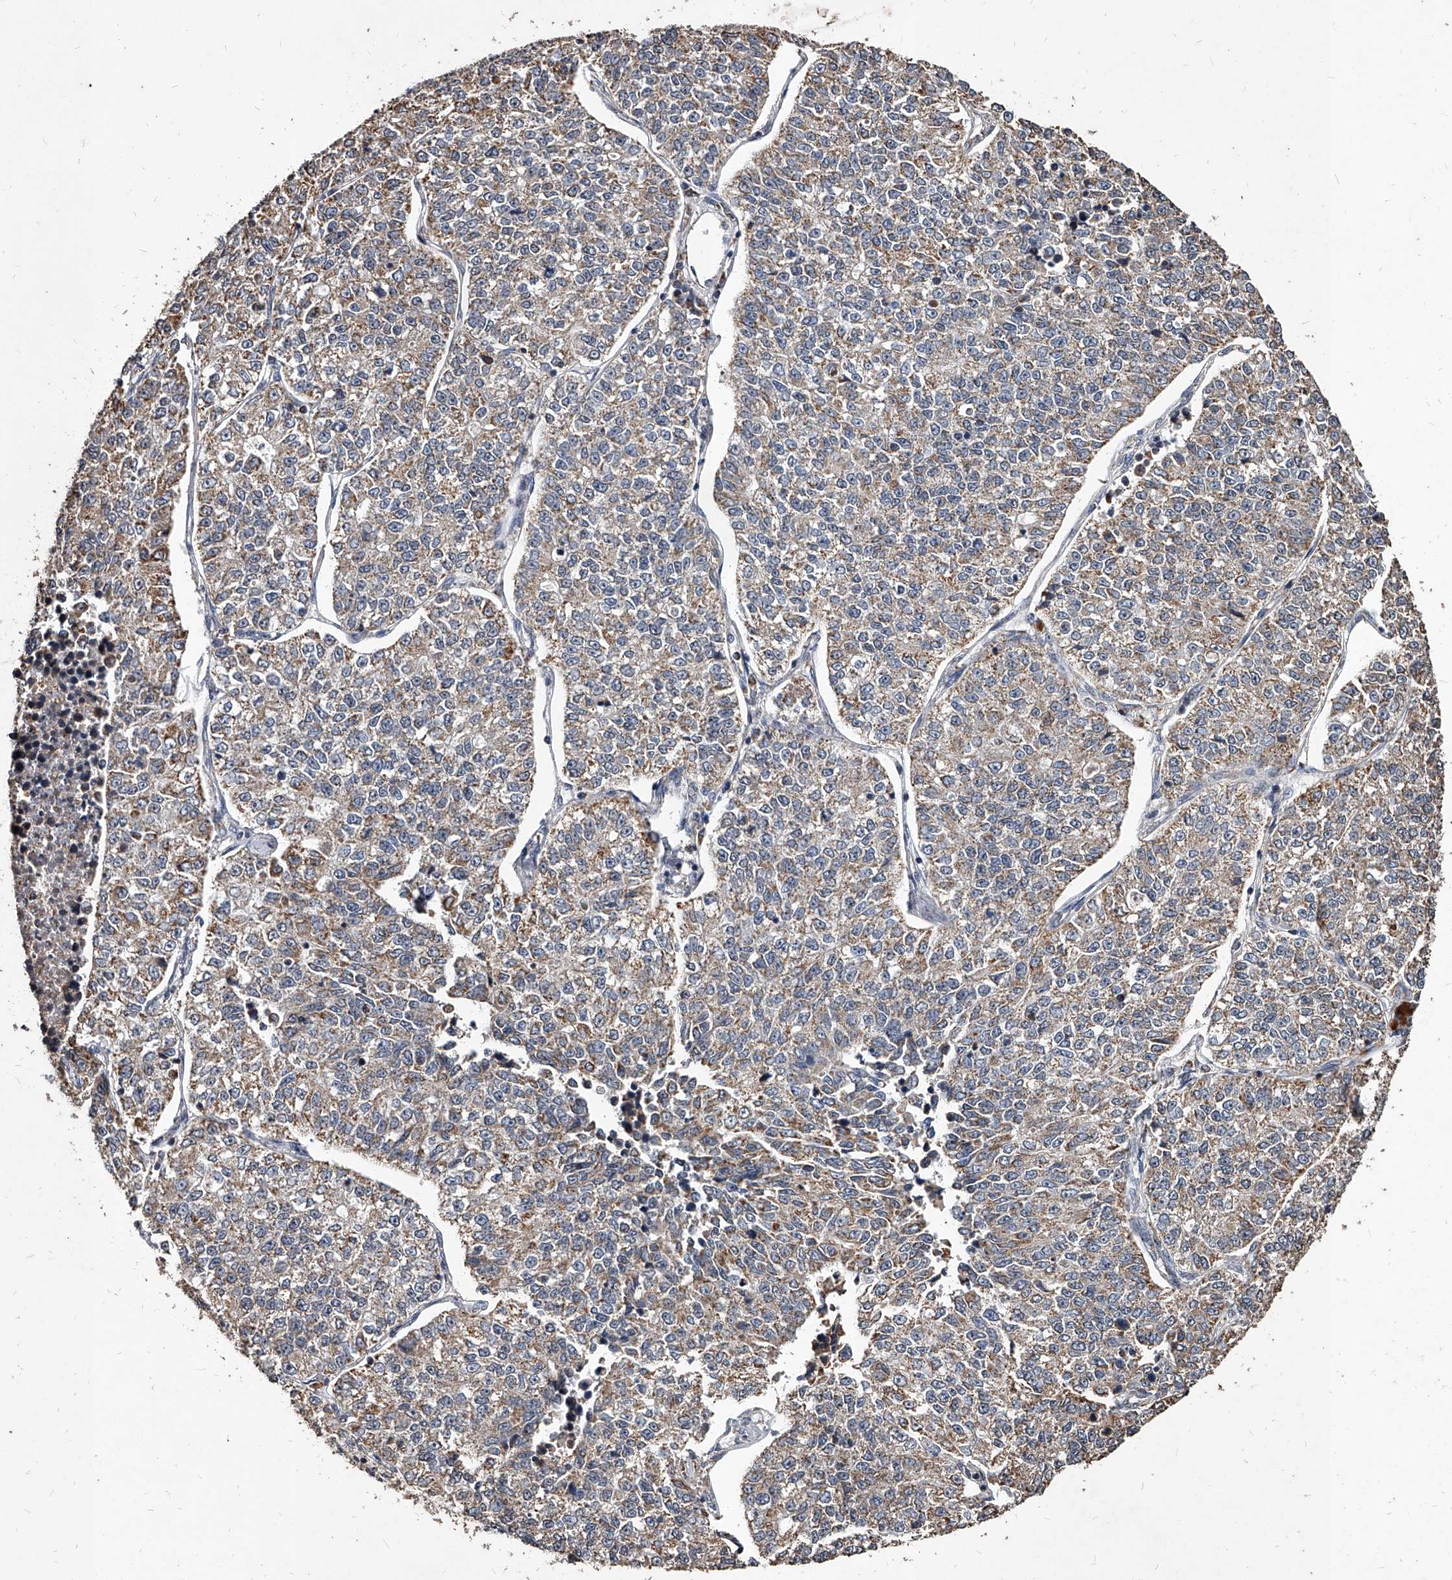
{"staining": {"intensity": "weak", "quantity": "25%-75%", "location": "cytoplasmic/membranous"}, "tissue": "lung cancer", "cell_type": "Tumor cells", "image_type": "cancer", "snomed": [{"axis": "morphology", "description": "Adenocarcinoma, NOS"}, {"axis": "topography", "description": "Lung"}], "caption": "Protein expression analysis of lung adenocarcinoma displays weak cytoplasmic/membranous positivity in about 25%-75% of tumor cells.", "gene": "GPR183", "patient": {"sex": "male", "age": 49}}